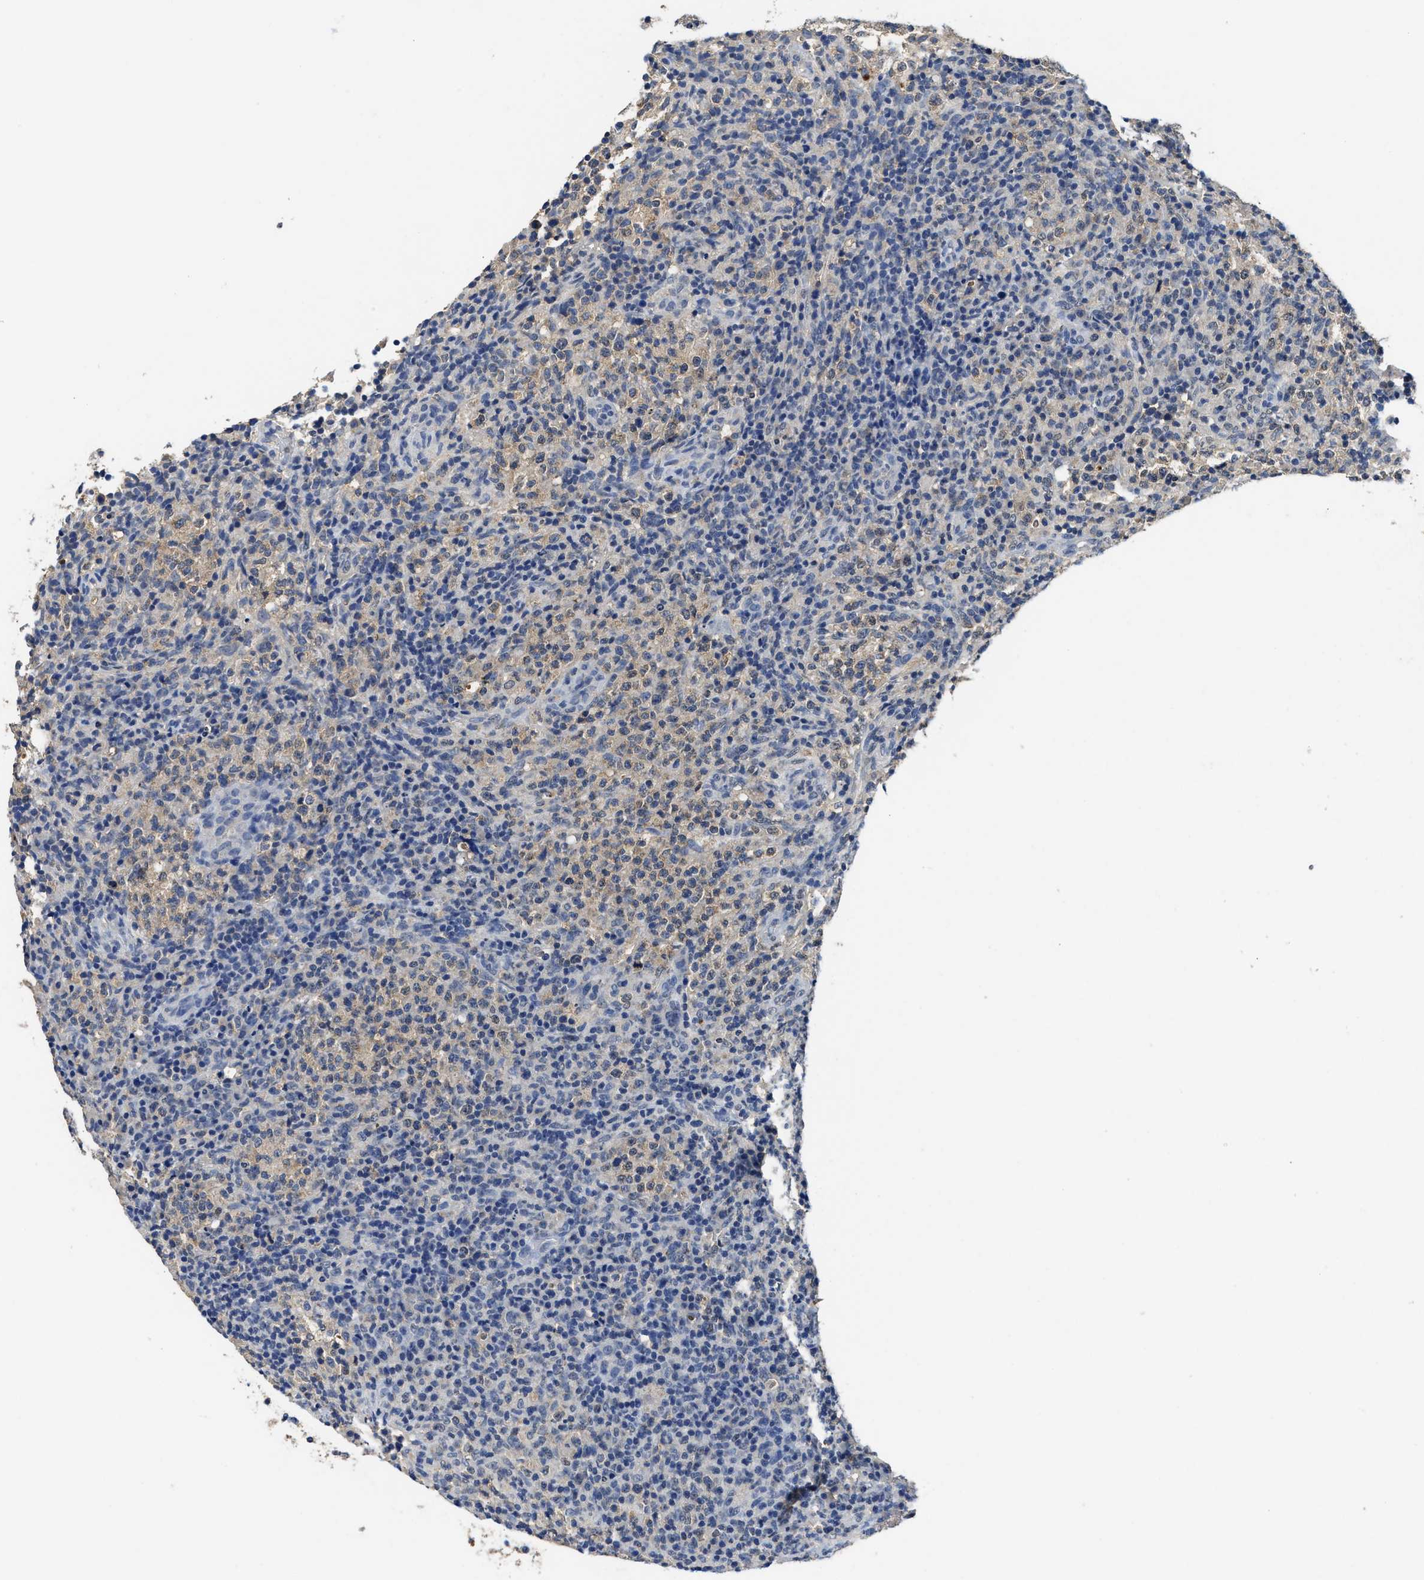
{"staining": {"intensity": "weak", "quantity": "<25%", "location": "cytoplasmic/membranous"}, "tissue": "lymphoma", "cell_type": "Tumor cells", "image_type": "cancer", "snomed": [{"axis": "morphology", "description": "Malignant lymphoma, non-Hodgkin's type, High grade"}, {"axis": "topography", "description": "Lymph node"}], "caption": "DAB immunohistochemical staining of lymphoma reveals no significant expression in tumor cells.", "gene": "CTNNA1", "patient": {"sex": "female", "age": 76}}